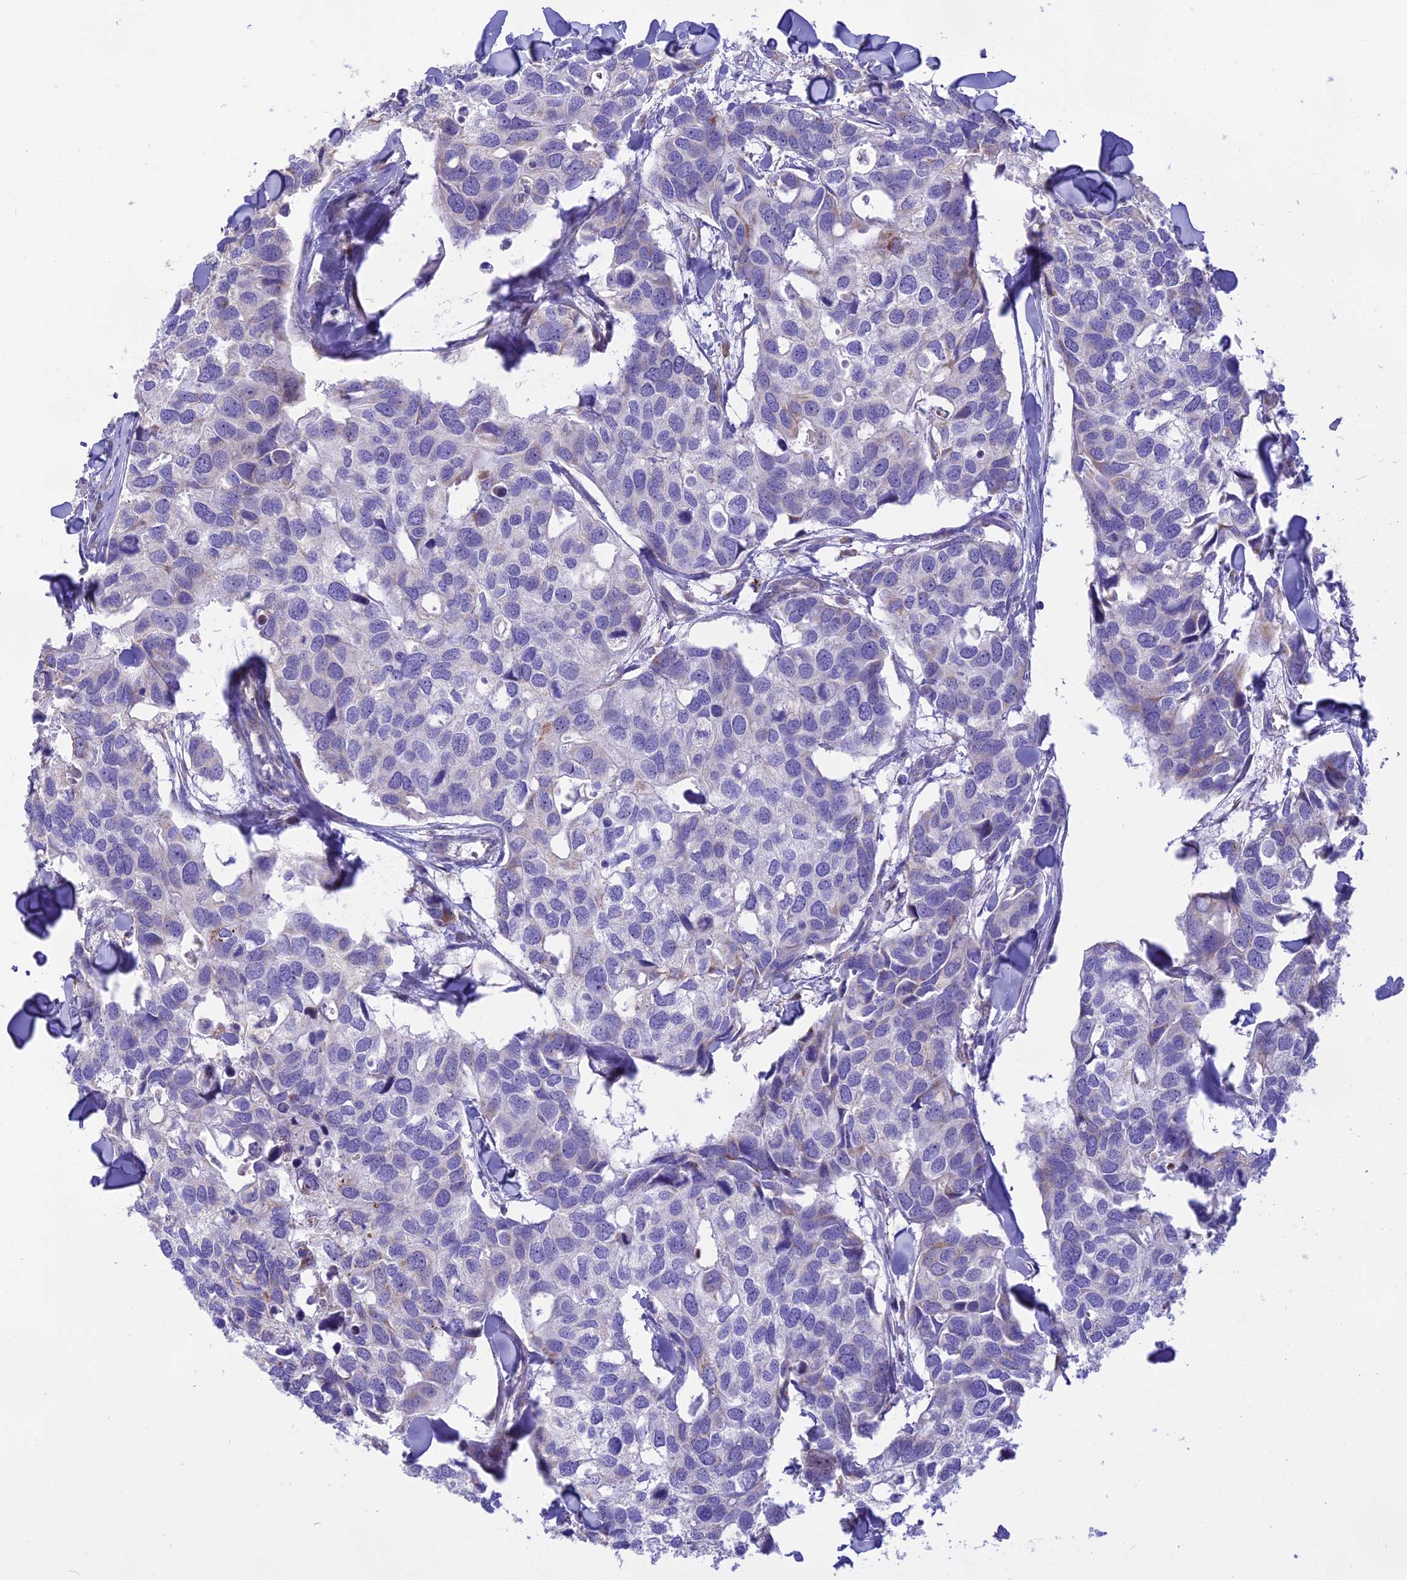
{"staining": {"intensity": "negative", "quantity": "none", "location": "none"}, "tissue": "breast cancer", "cell_type": "Tumor cells", "image_type": "cancer", "snomed": [{"axis": "morphology", "description": "Duct carcinoma"}, {"axis": "topography", "description": "Breast"}], "caption": "Immunohistochemistry histopathology image of human infiltrating ductal carcinoma (breast) stained for a protein (brown), which reveals no positivity in tumor cells.", "gene": "DOC2B", "patient": {"sex": "female", "age": 83}}